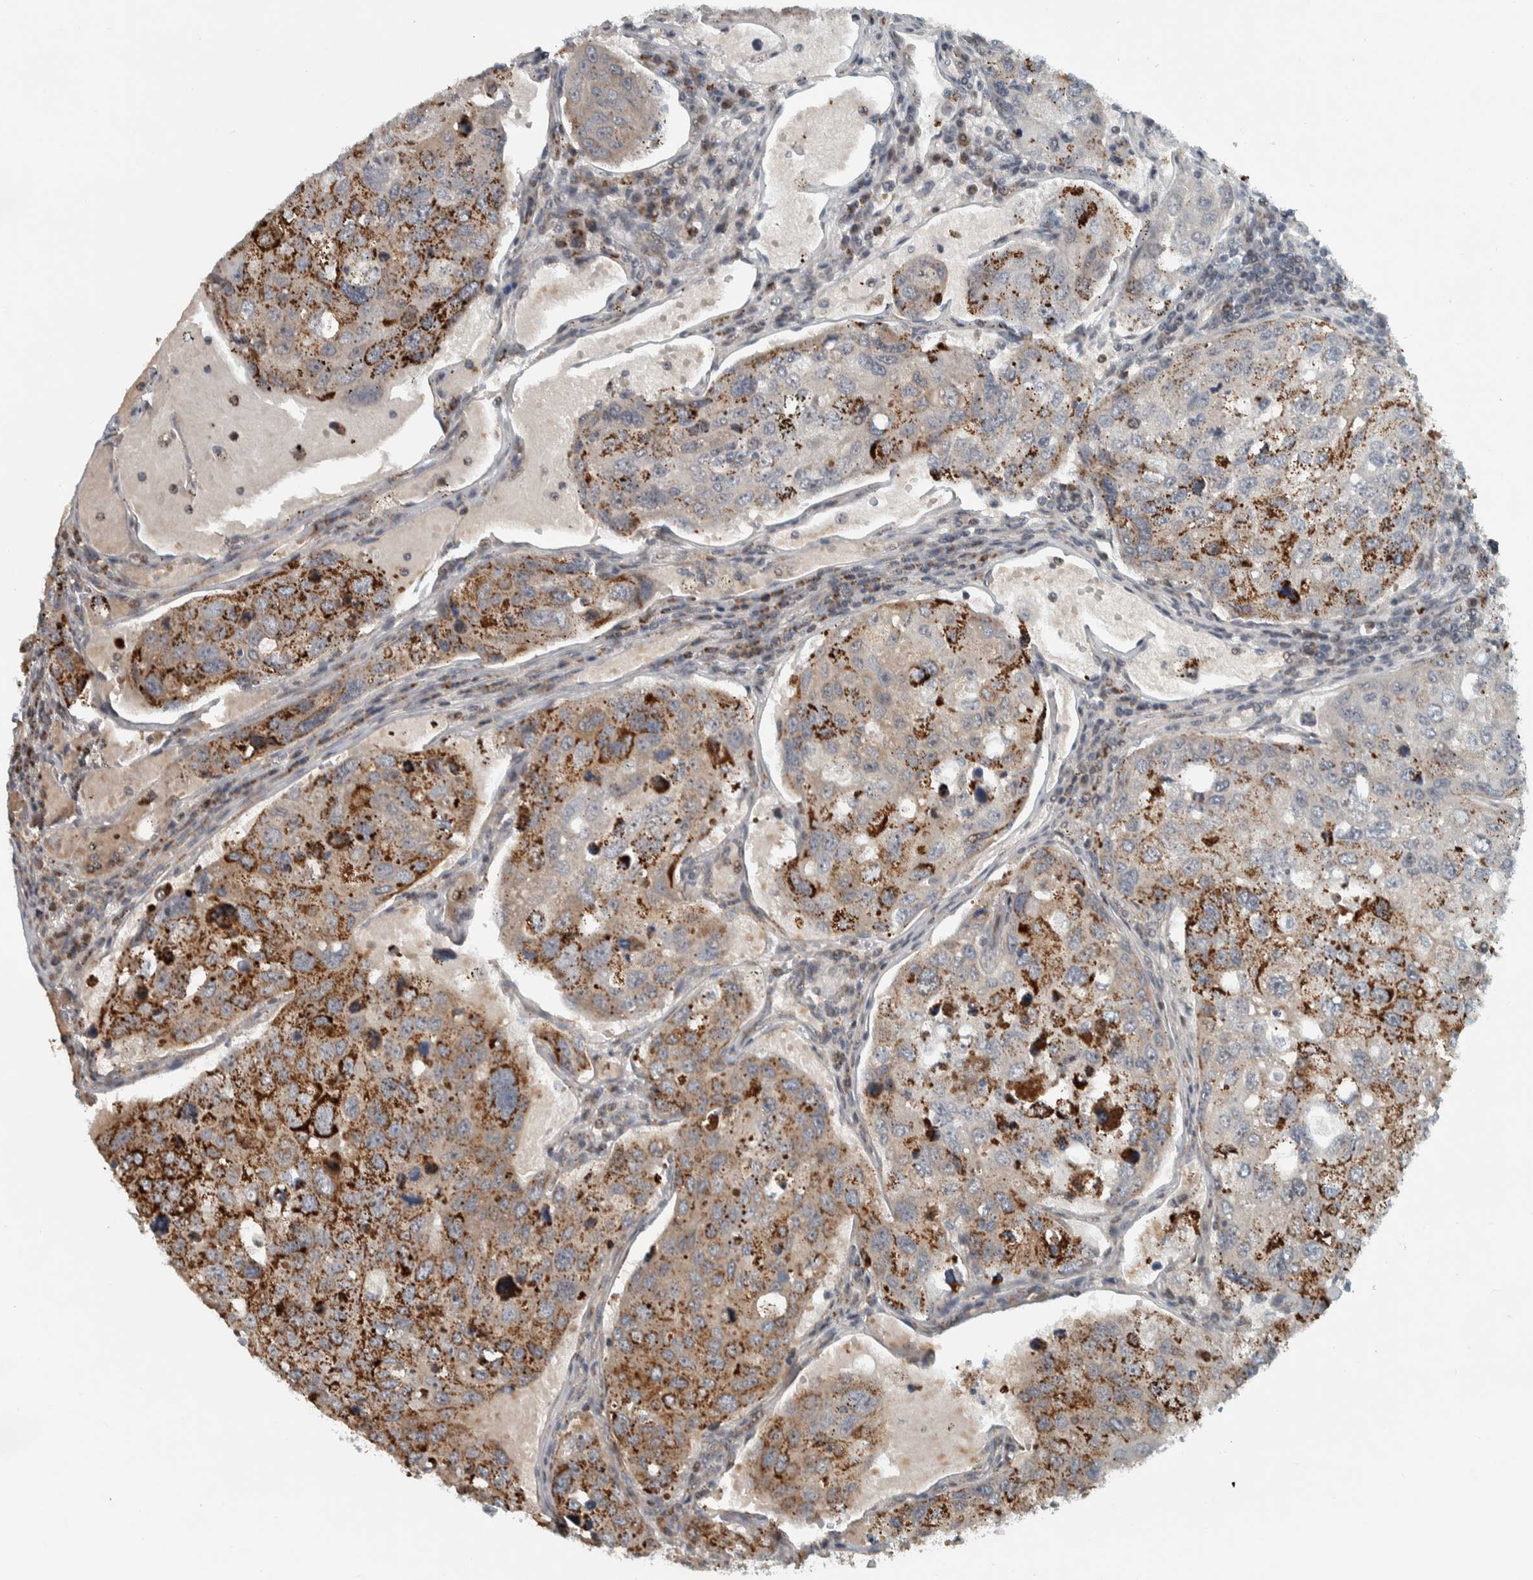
{"staining": {"intensity": "moderate", "quantity": "25%-75%", "location": "cytoplasmic/membranous"}, "tissue": "urothelial cancer", "cell_type": "Tumor cells", "image_type": "cancer", "snomed": [{"axis": "morphology", "description": "Urothelial carcinoma, High grade"}, {"axis": "topography", "description": "Lymph node"}, {"axis": "topography", "description": "Urinary bladder"}], "caption": "Protein analysis of urothelial cancer tissue demonstrates moderate cytoplasmic/membranous expression in approximately 25%-75% of tumor cells.", "gene": "PPM1K", "patient": {"sex": "male", "age": 51}}